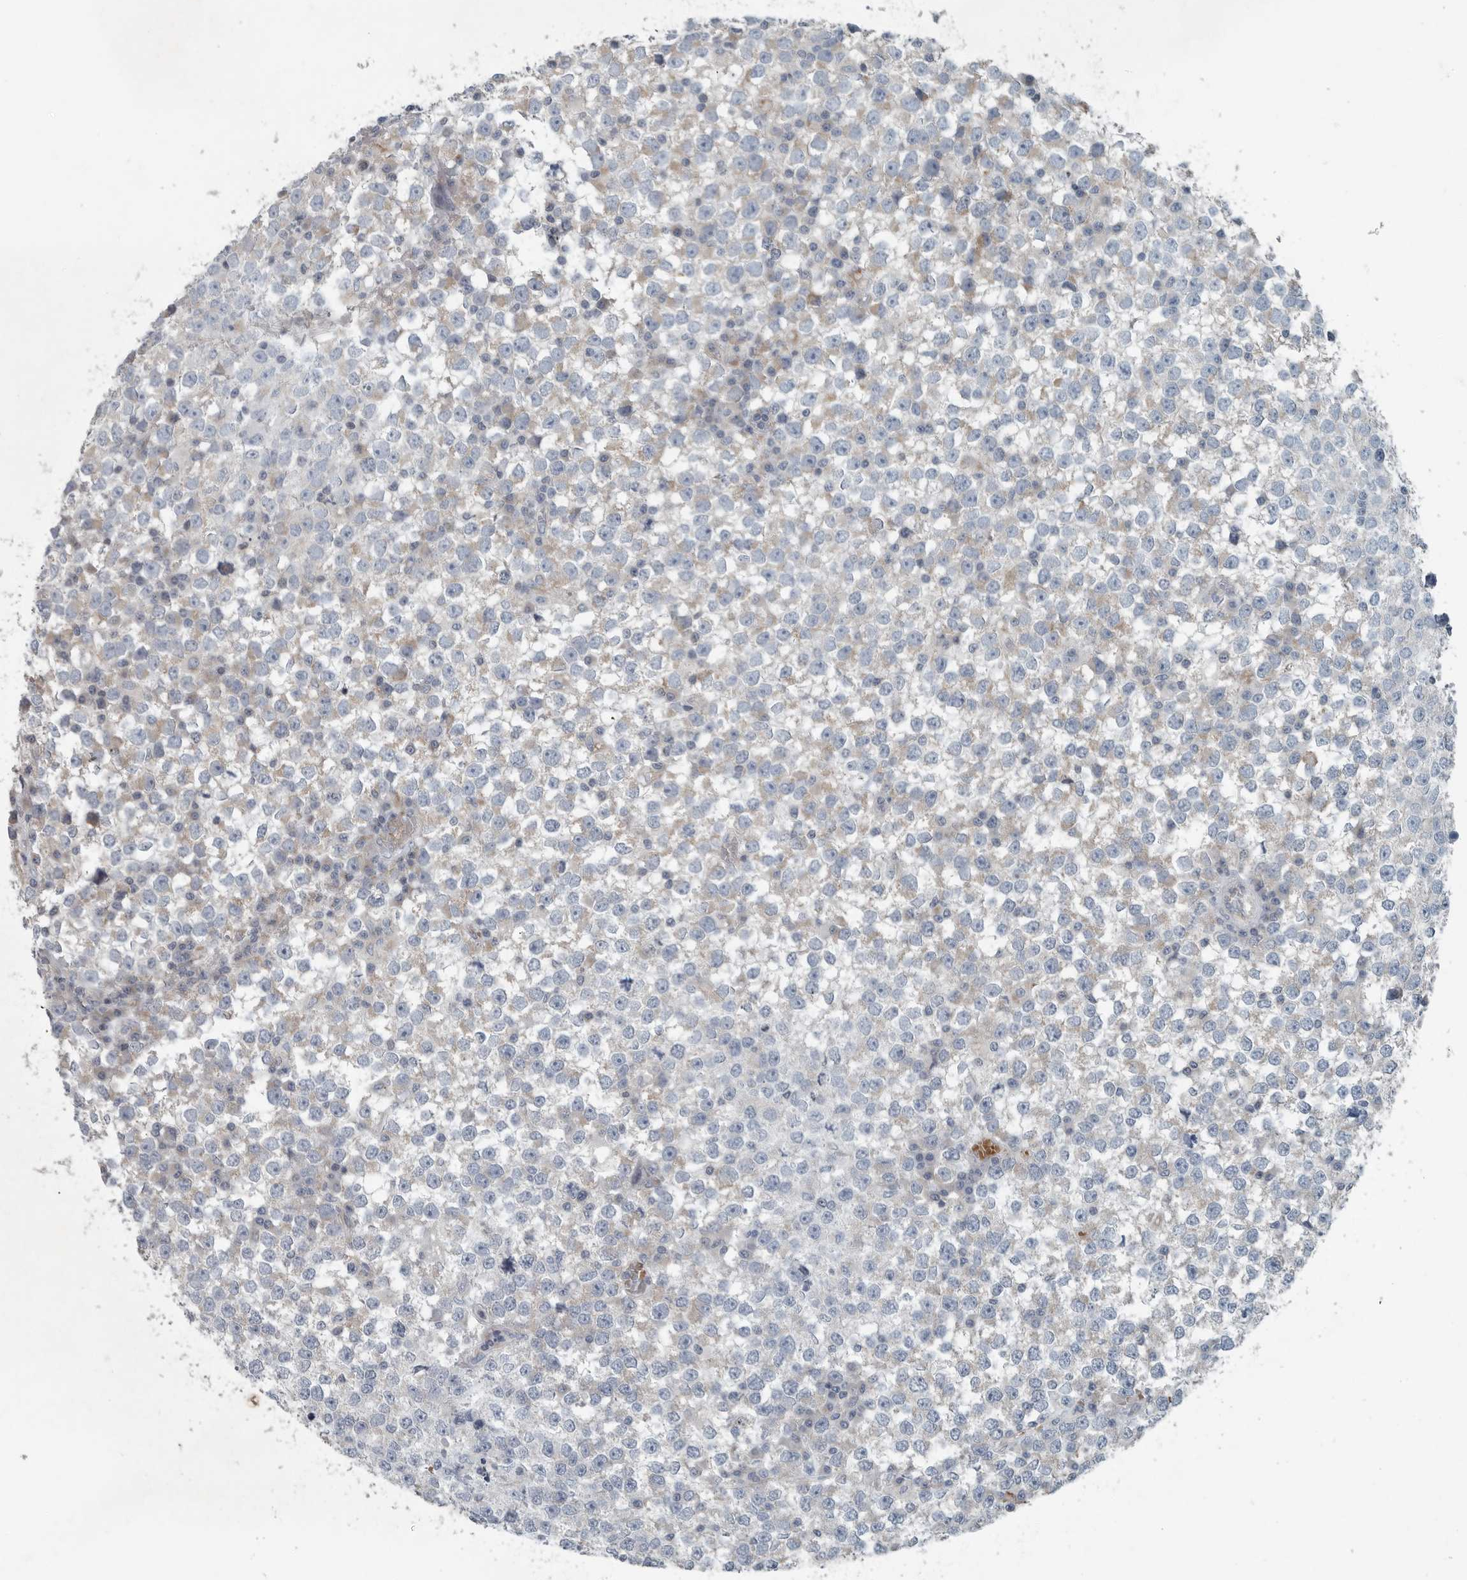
{"staining": {"intensity": "weak", "quantity": "25%-75%", "location": "cytoplasmic/membranous"}, "tissue": "testis cancer", "cell_type": "Tumor cells", "image_type": "cancer", "snomed": [{"axis": "morphology", "description": "Seminoma, NOS"}, {"axis": "topography", "description": "Testis"}], "caption": "A brown stain labels weak cytoplasmic/membranous expression of a protein in seminoma (testis) tumor cells. Nuclei are stained in blue.", "gene": "MPP3", "patient": {"sex": "male", "age": 65}}